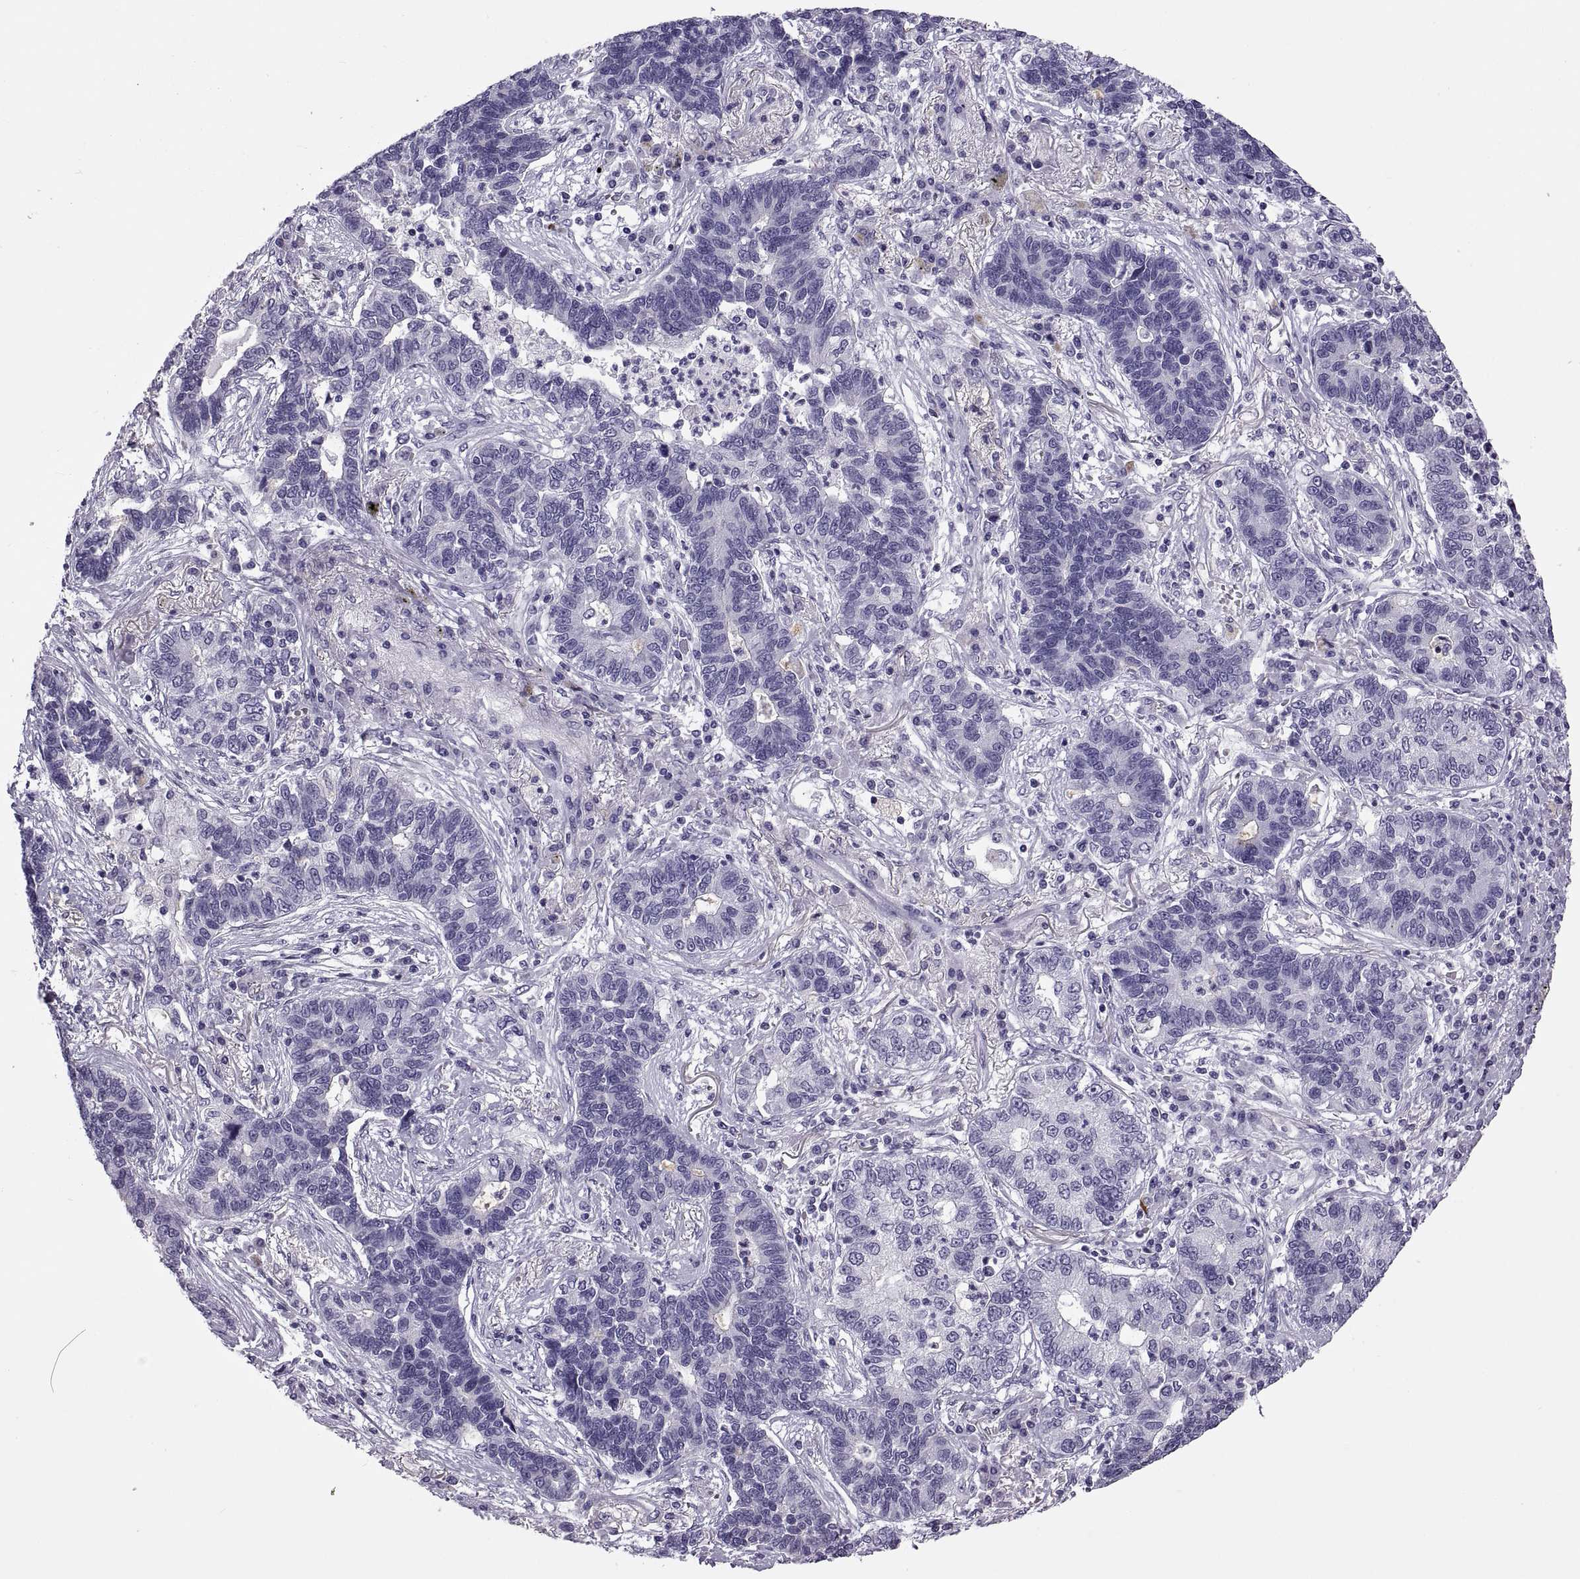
{"staining": {"intensity": "negative", "quantity": "none", "location": "none"}, "tissue": "lung cancer", "cell_type": "Tumor cells", "image_type": "cancer", "snomed": [{"axis": "morphology", "description": "Adenocarcinoma, NOS"}, {"axis": "topography", "description": "Lung"}], "caption": "High magnification brightfield microscopy of lung cancer (adenocarcinoma) stained with DAB (3,3'-diaminobenzidine) (brown) and counterstained with hematoxylin (blue): tumor cells show no significant positivity. (DAB (3,3'-diaminobenzidine) IHC, high magnification).", "gene": "QRICH2", "patient": {"sex": "female", "age": 57}}